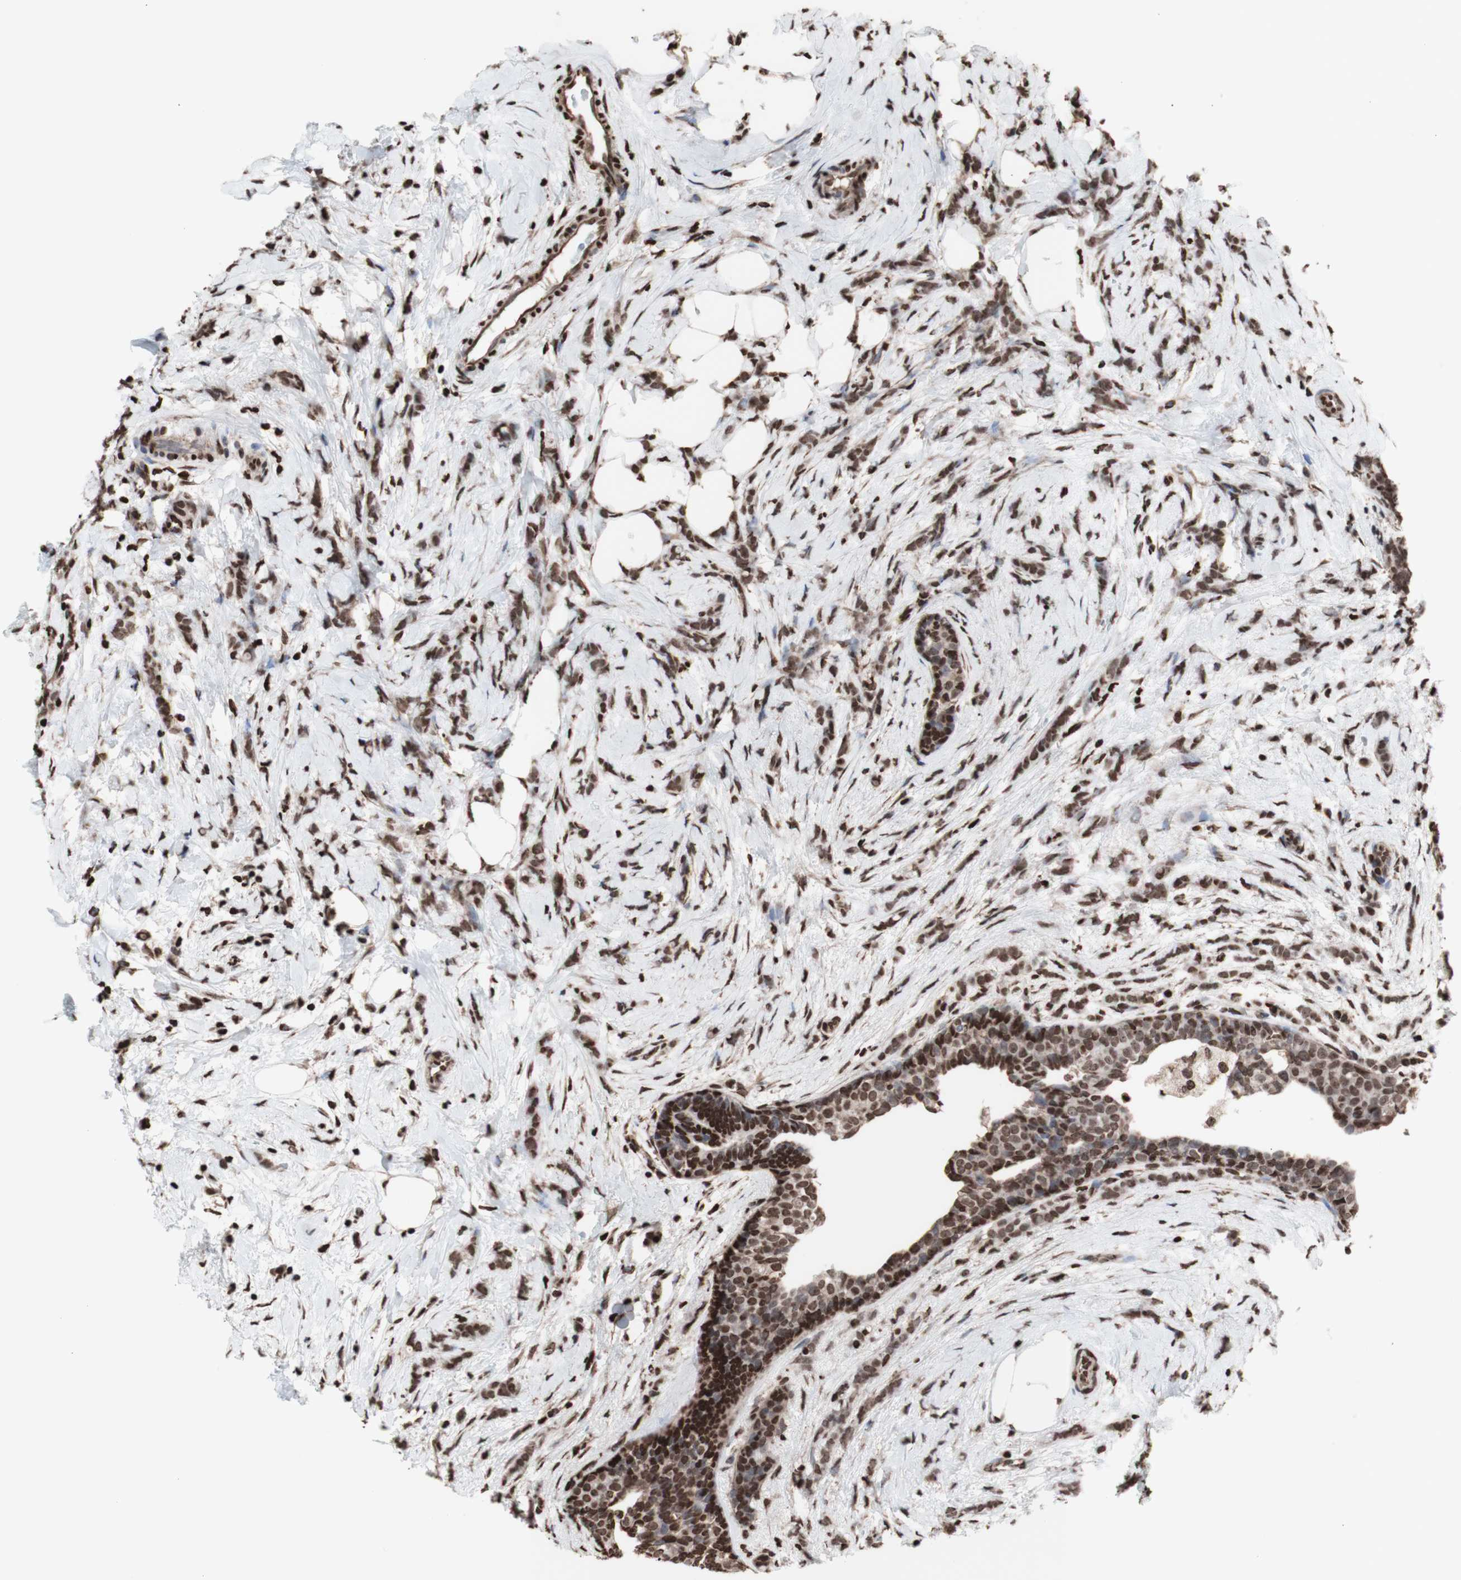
{"staining": {"intensity": "moderate", "quantity": ">75%", "location": "nuclear"}, "tissue": "breast cancer", "cell_type": "Tumor cells", "image_type": "cancer", "snomed": [{"axis": "morphology", "description": "Lobular carcinoma, in situ"}, {"axis": "morphology", "description": "Lobular carcinoma"}, {"axis": "topography", "description": "Breast"}], "caption": "Immunohistochemistry (IHC) image of neoplastic tissue: breast cancer (lobular carcinoma in situ) stained using immunohistochemistry (IHC) exhibits medium levels of moderate protein expression localized specifically in the nuclear of tumor cells, appearing as a nuclear brown color.", "gene": "SNAI2", "patient": {"sex": "female", "age": 41}}